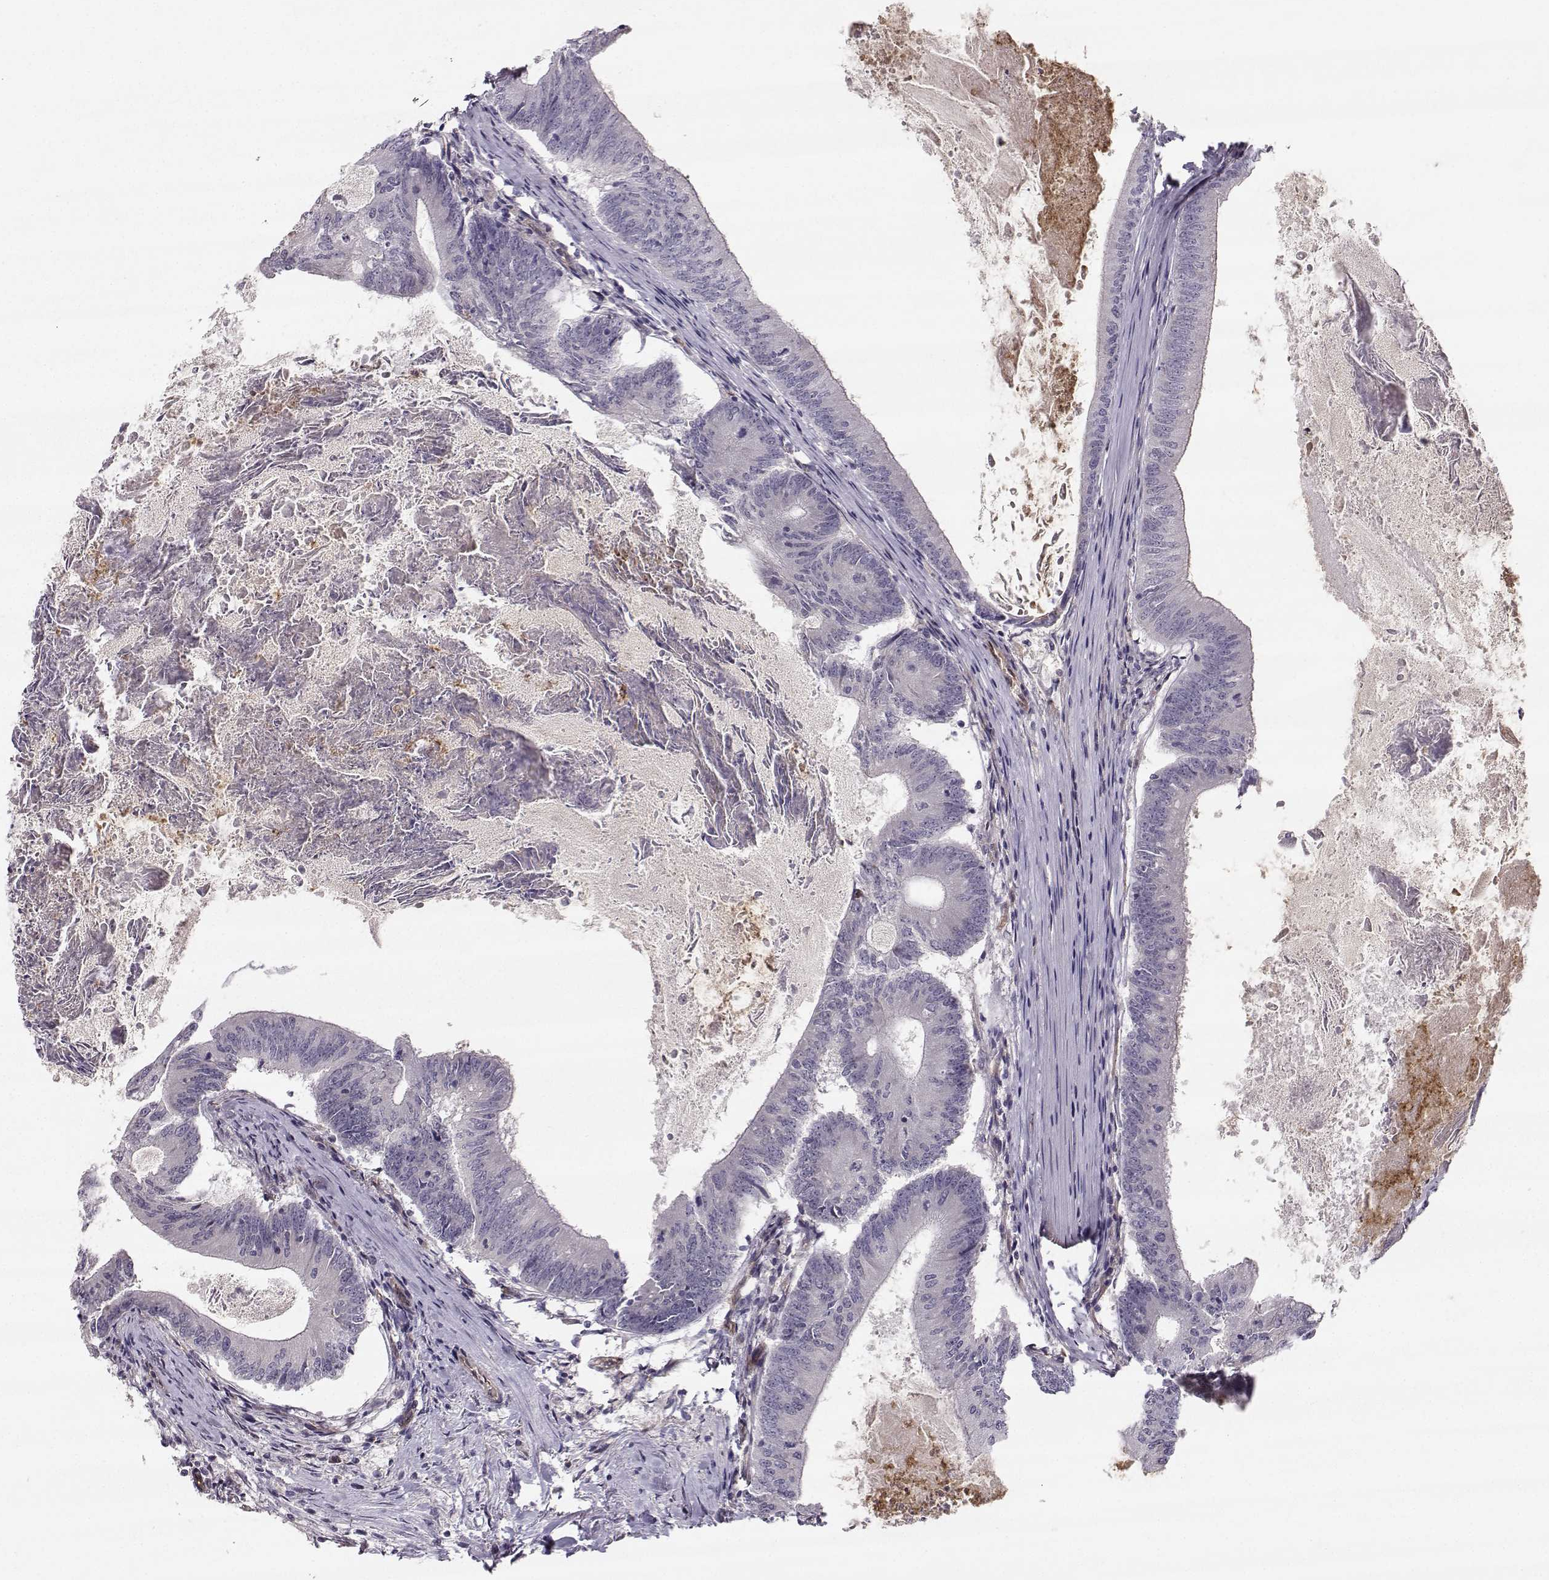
{"staining": {"intensity": "negative", "quantity": "none", "location": "none"}, "tissue": "colorectal cancer", "cell_type": "Tumor cells", "image_type": "cancer", "snomed": [{"axis": "morphology", "description": "Adenocarcinoma, NOS"}, {"axis": "topography", "description": "Colon"}], "caption": "A micrograph of human colorectal adenocarcinoma is negative for staining in tumor cells.", "gene": "OPRD1", "patient": {"sex": "female", "age": 70}}